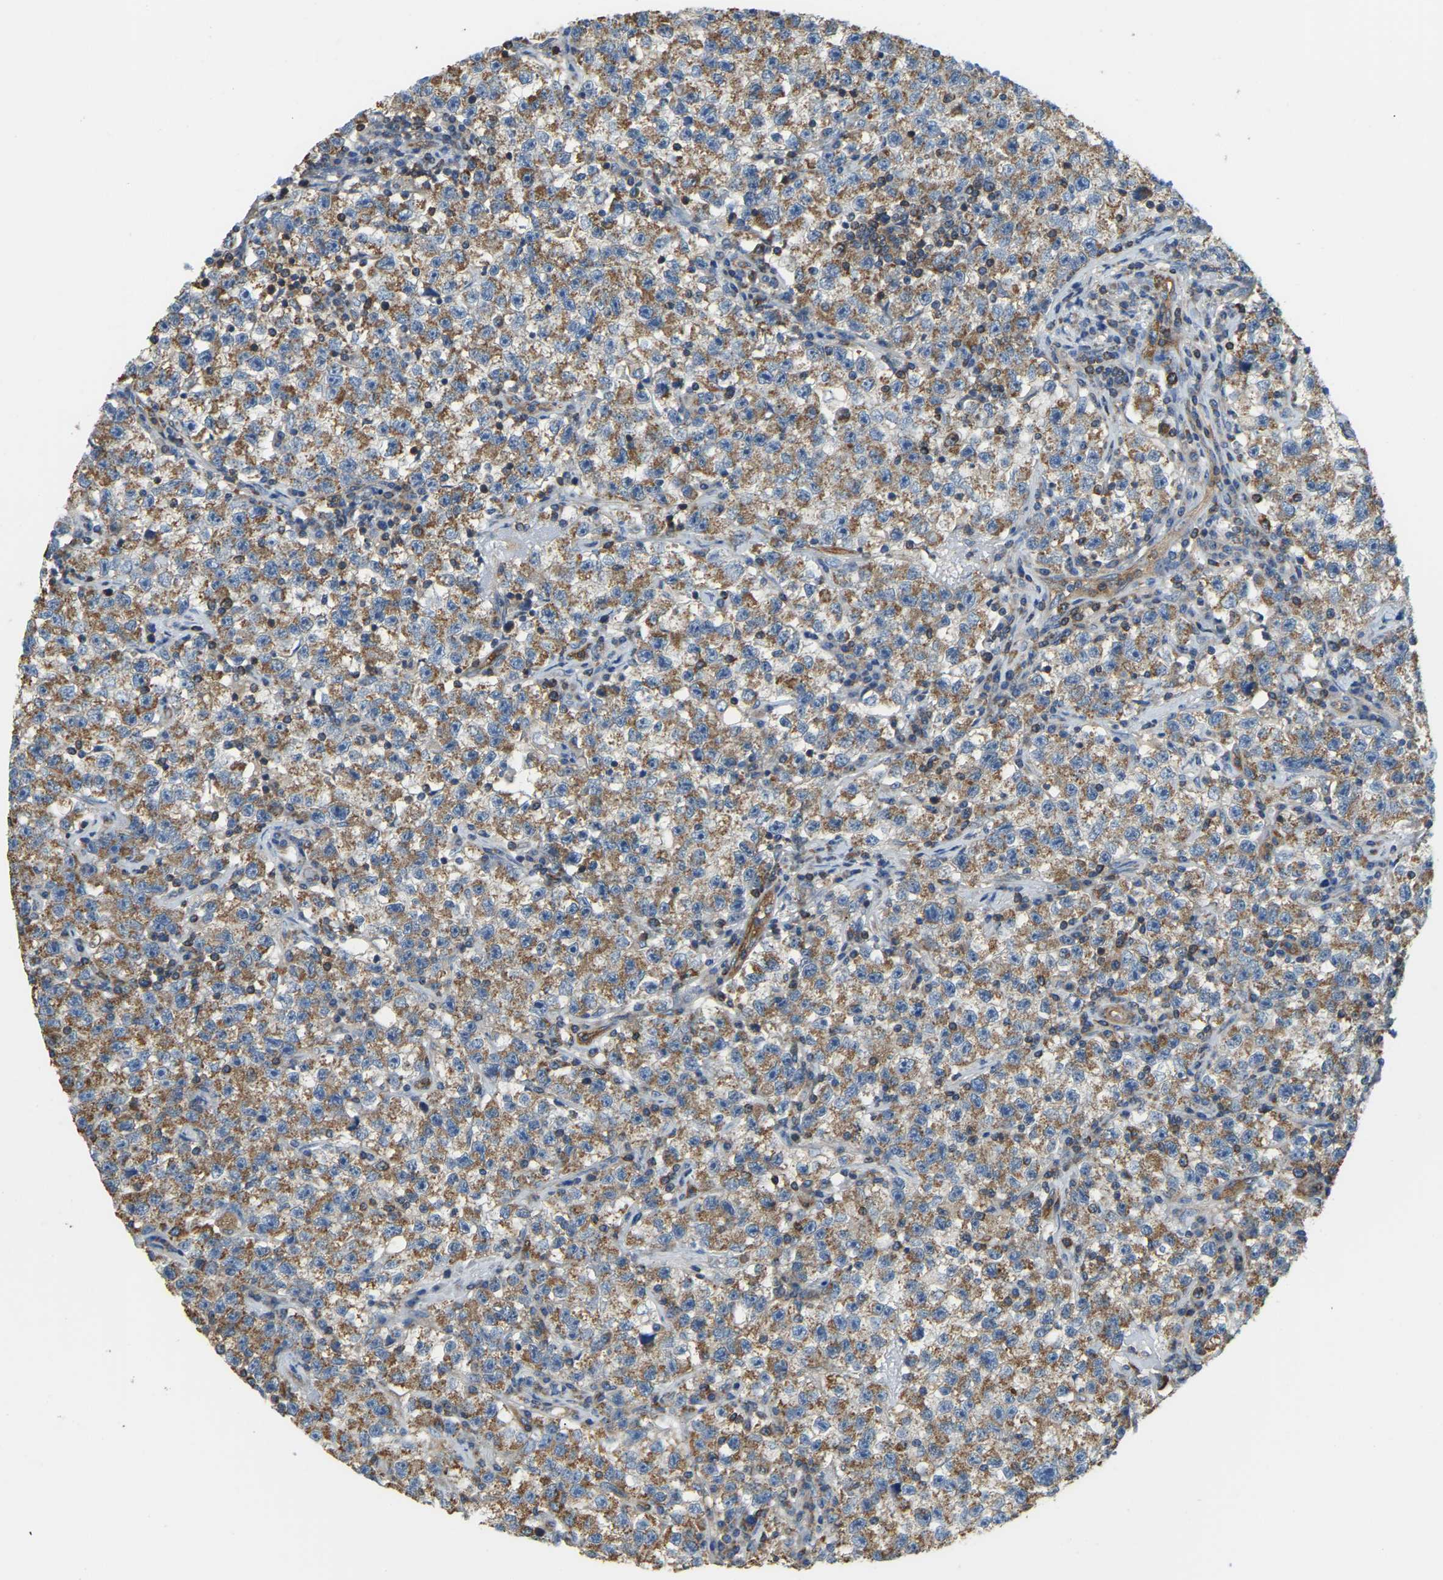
{"staining": {"intensity": "moderate", "quantity": ">75%", "location": "cytoplasmic/membranous"}, "tissue": "testis cancer", "cell_type": "Tumor cells", "image_type": "cancer", "snomed": [{"axis": "morphology", "description": "Seminoma, NOS"}, {"axis": "topography", "description": "Testis"}], "caption": "Testis cancer stained for a protein exhibits moderate cytoplasmic/membranous positivity in tumor cells.", "gene": "AHNAK", "patient": {"sex": "male", "age": 22}}